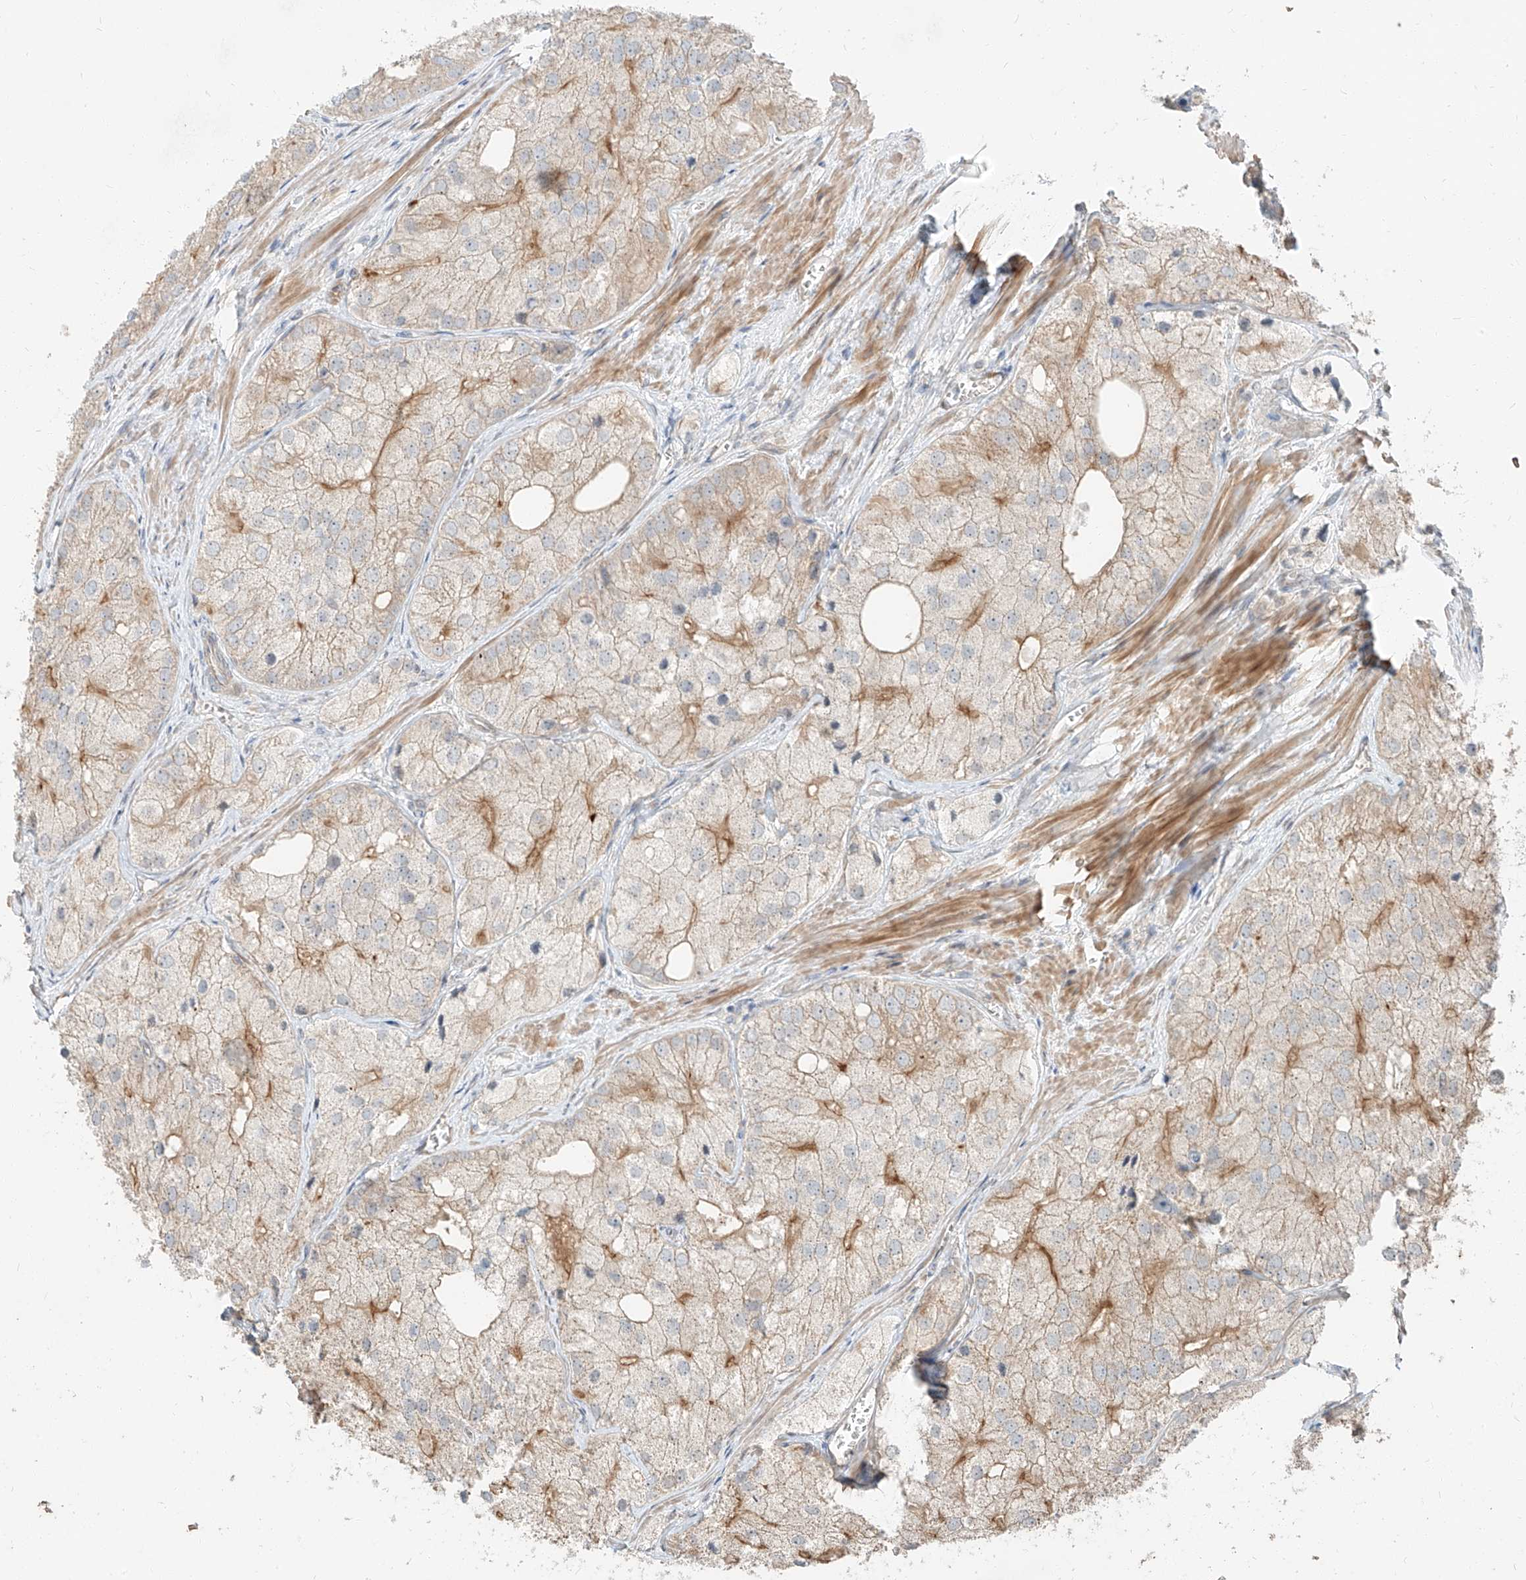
{"staining": {"intensity": "weak", "quantity": "25%-75%", "location": "cytoplasmic/membranous"}, "tissue": "prostate cancer", "cell_type": "Tumor cells", "image_type": "cancer", "snomed": [{"axis": "morphology", "description": "Adenocarcinoma, Low grade"}, {"axis": "topography", "description": "Prostate"}], "caption": "Human prostate cancer stained with a protein marker shows weak staining in tumor cells.", "gene": "STX19", "patient": {"sex": "male", "age": 69}}